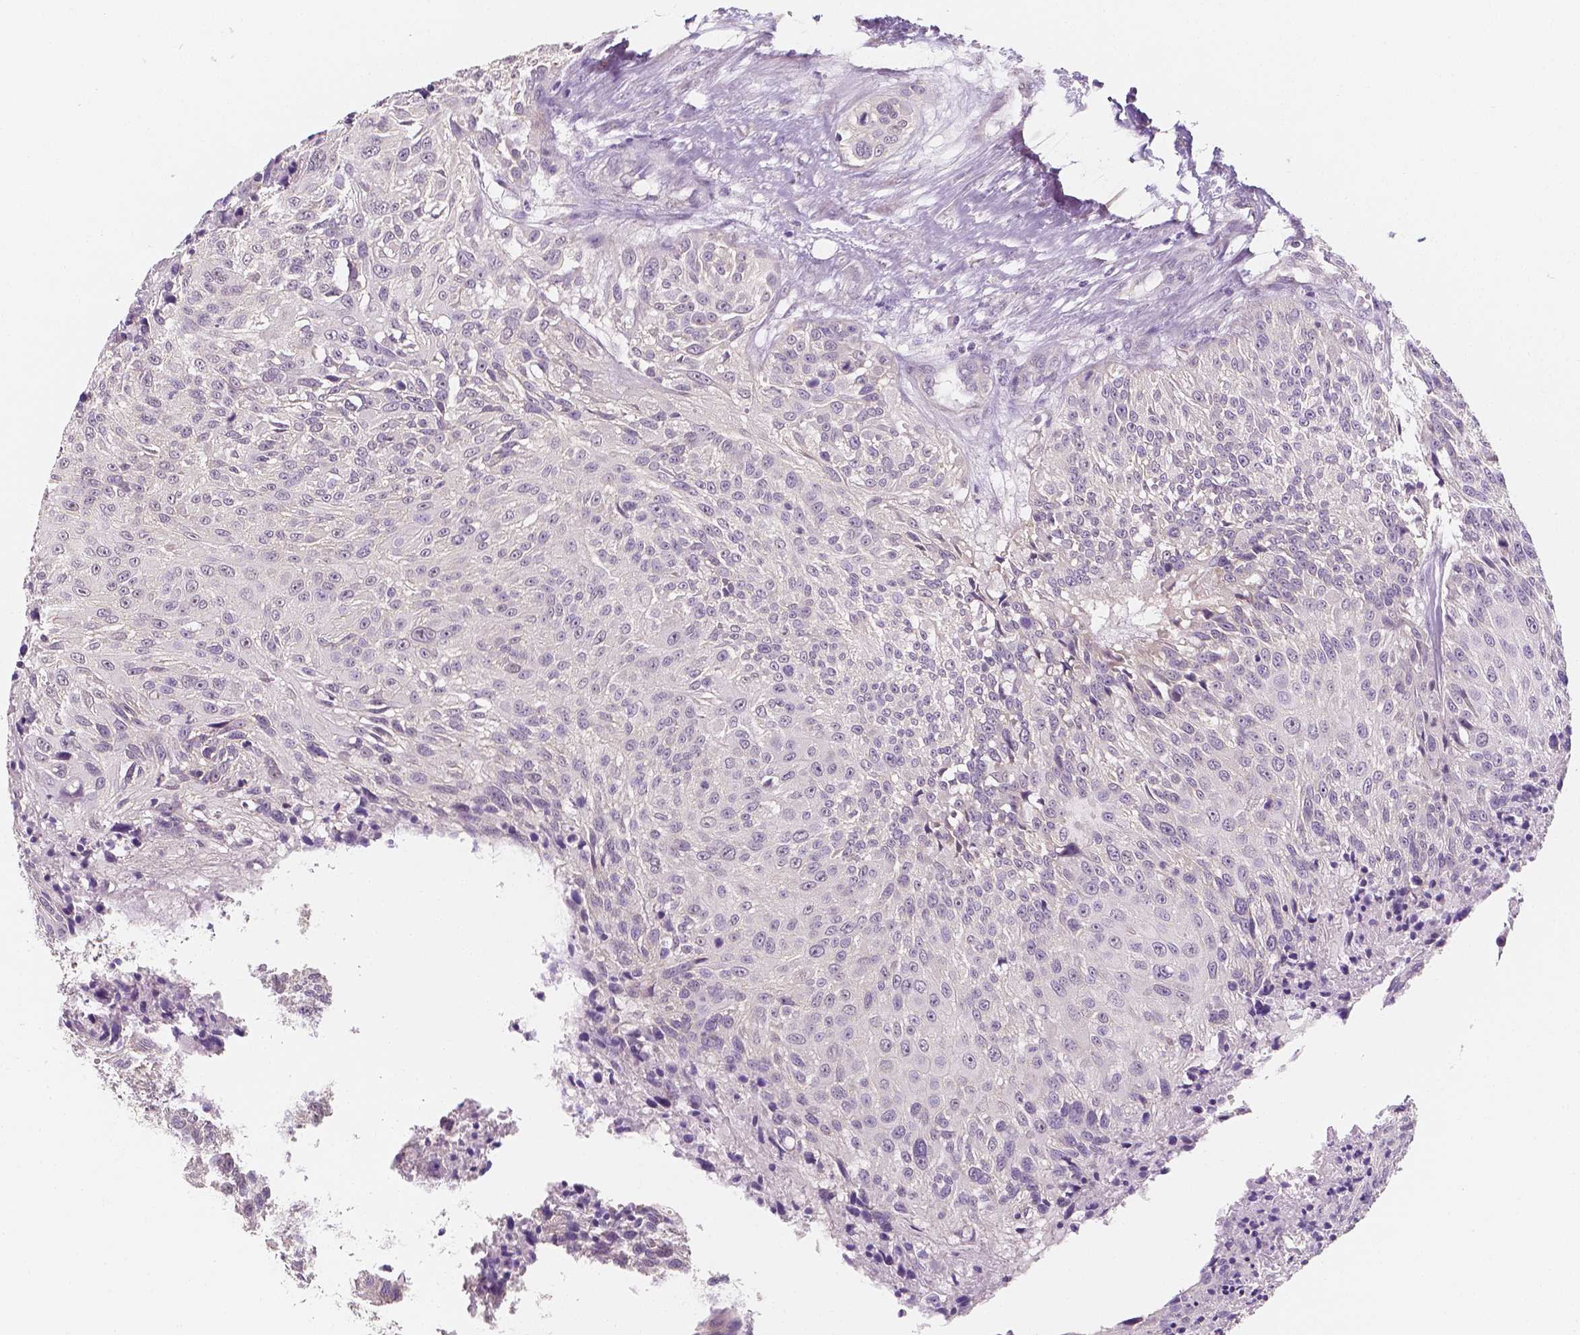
{"staining": {"intensity": "negative", "quantity": "none", "location": "none"}, "tissue": "urothelial cancer", "cell_type": "Tumor cells", "image_type": "cancer", "snomed": [{"axis": "morphology", "description": "Urothelial carcinoma, NOS"}, {"axis": "topography", "description": "Urinary bladder"}], "caption": "This histopathology image is of urothelial cancer stained with immunohistochemistry to label a protein in brown with the nuclei are counter-stained blue. There is no positivity in tumor cells.", "gene": "C1orf167", "patient": {"sex": "male", "age": 55}}